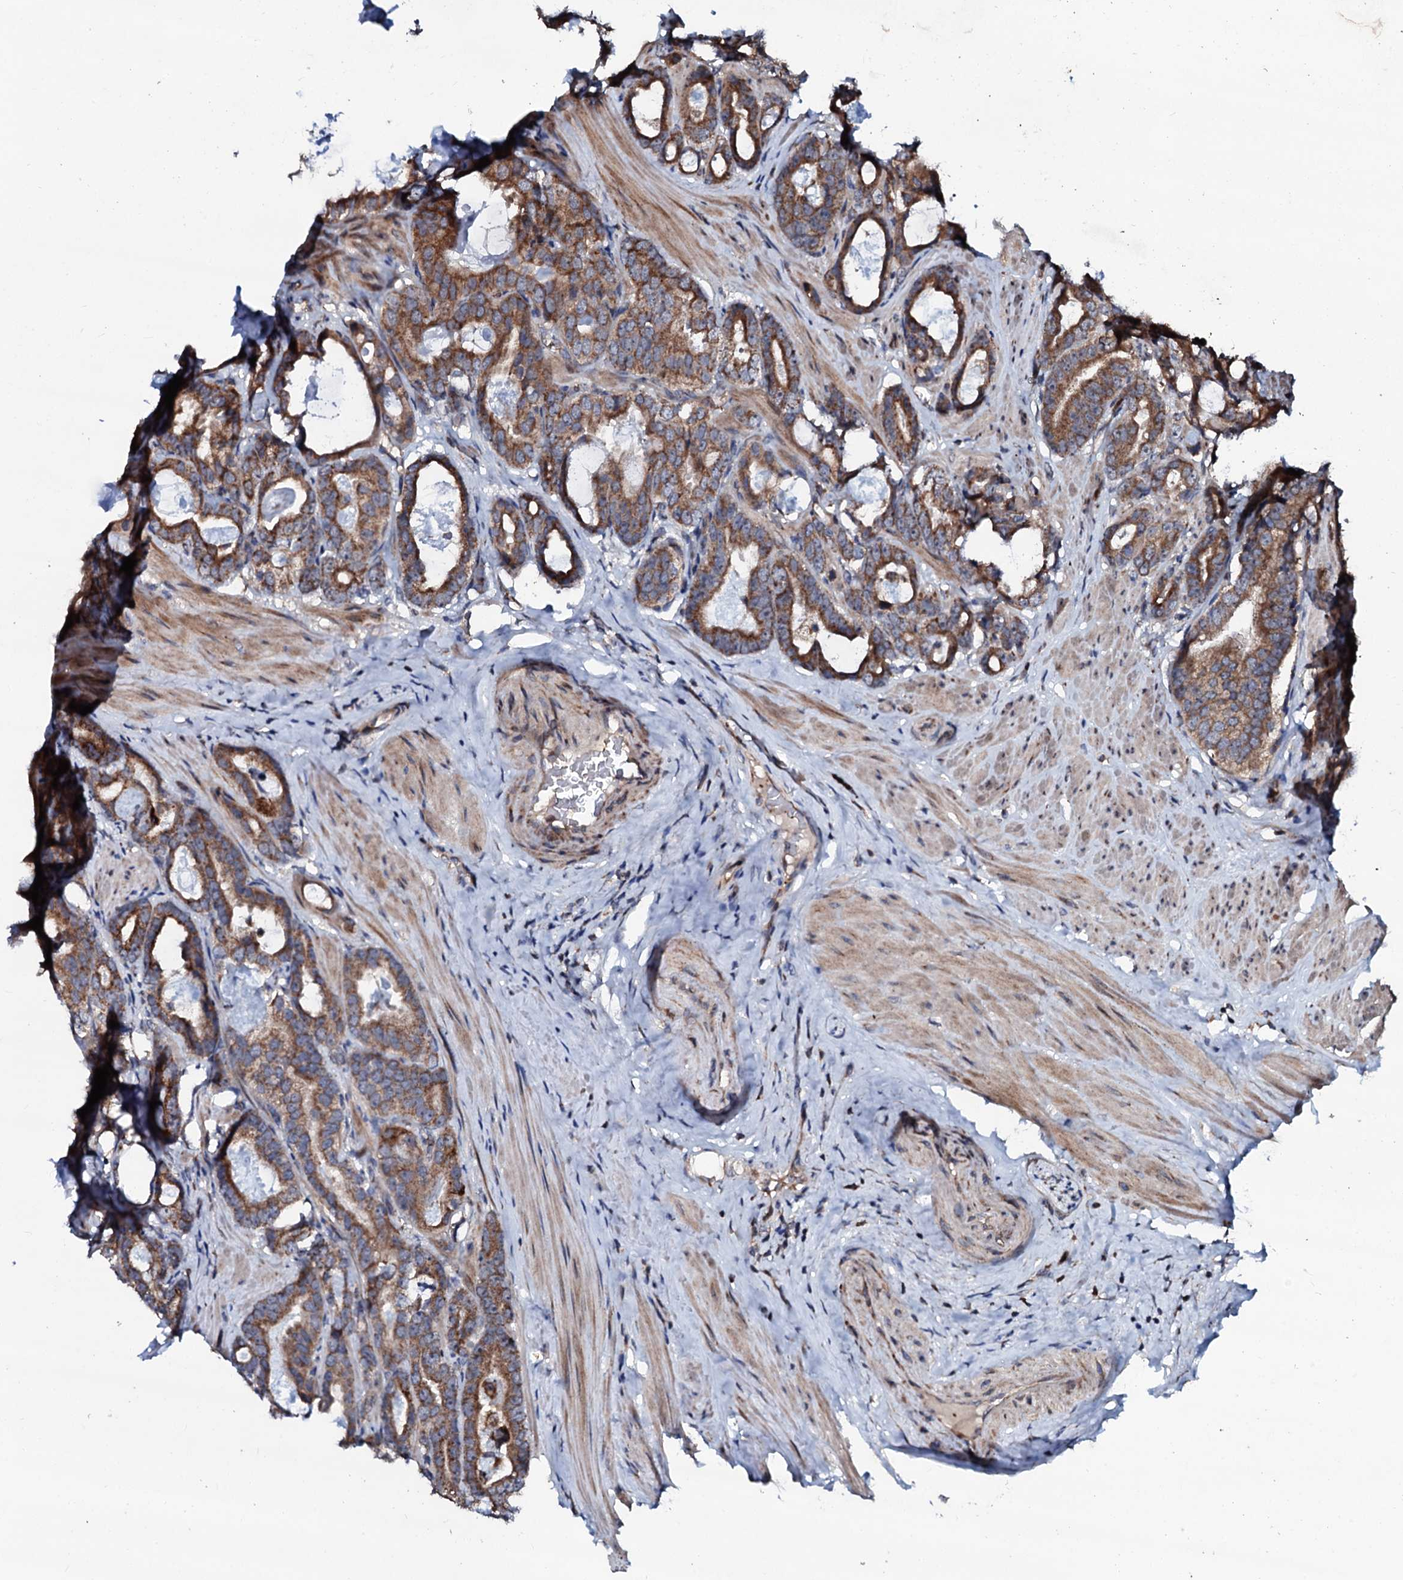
{"staining": {"intensity": "moderate", "quantity": ">75%", "location": "cytoplasmic/membranous"}, "tissue": "prostate cancer", "cell_type": "Tumor cells", "image_type": "cancer", "snomed": [{"axis": "morphology", "description": "Adenocarcinoma, Low grade"}, {"axis": "topography", "description": "Prostate"}], "caption": "Moderate cytoplasmic/membranous protein staining is present in about >75% of tumor cells in prostate cancer (adenocarcinoma (low-grade)).", "gene": "SDHAF2", "patient": {"sex": "male", "age": 71}}